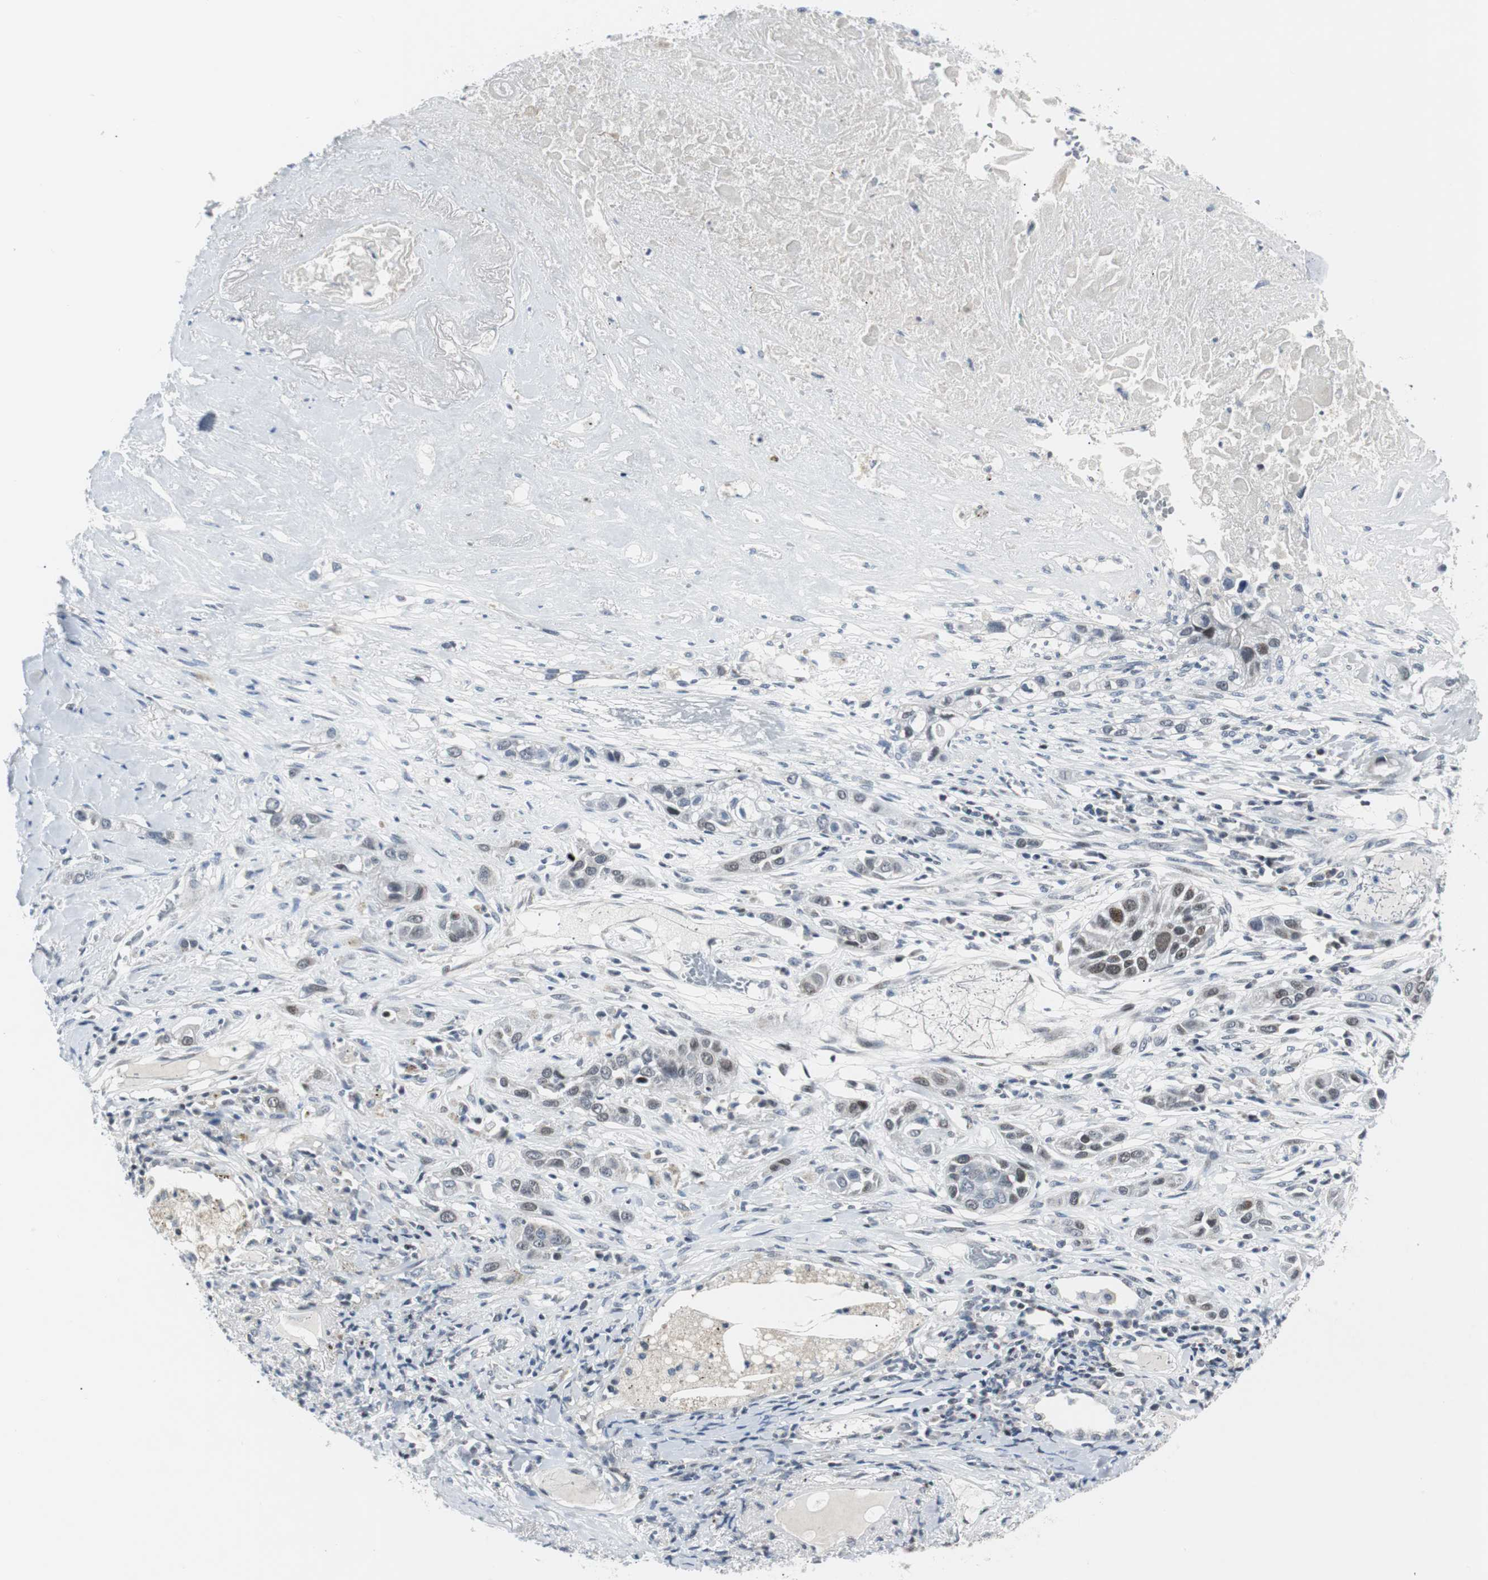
{"staining": {"intensity": "moderate", "quantity": "25%-75%", "location": "nuclear"}, "tissue": "lung cancer", "cell_type": "Tumor cells", "image_type": "cancer", "snomed": [{"axis": "morphology", "description": "Squamous cell carcinoma, NOS"}, {"axis": "topography", "description": "Lung"}], "caption": "High-power microscopy captured an IHC histopathology image of lung cancer, revealing moderate nuclear expression in about 25%-75% of tumor cells.", "gene": "MTA1", "patient": {"sex": "male", "age": 71}}